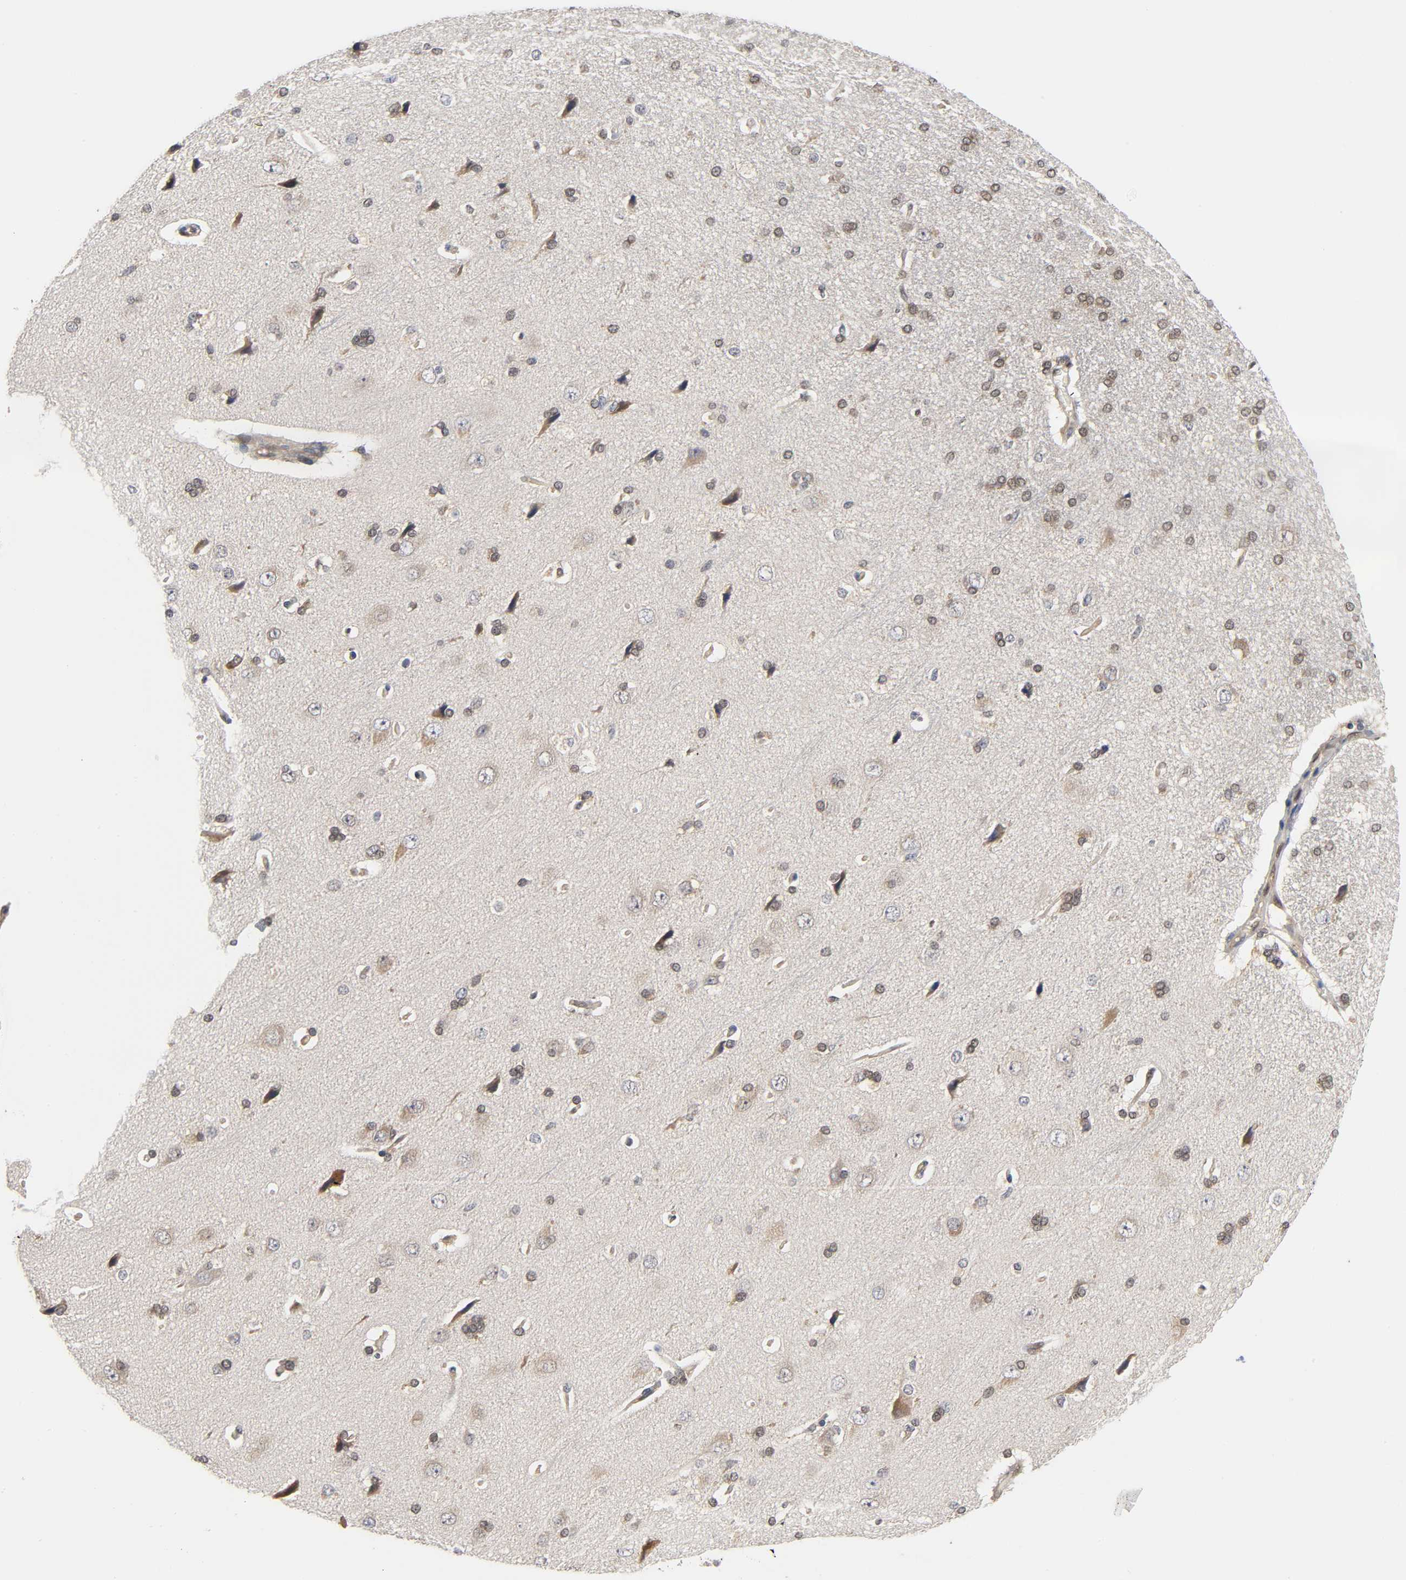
{"staining": {"intensity": "moderate", "quantity": "25%-75%", "location": "cytoplasmic/membranous"}, "tissue": "cerebral cortex", "cell_type": "Endothelial cells", "image_type": "normal", "snomed": [{"axis": "morphology", "description": "Normal tissue, NOS"}, {"axis": "topography", "description": "Cerebral cortex"}], "caption": "Endothelial cells show medium levels of moderate cytoplasmic/membranous expression in about 25%-75% of cells in unremarkable cerebral cortex.", "gene": "FYN", "patient": {"sex": "male", "age": 62}}